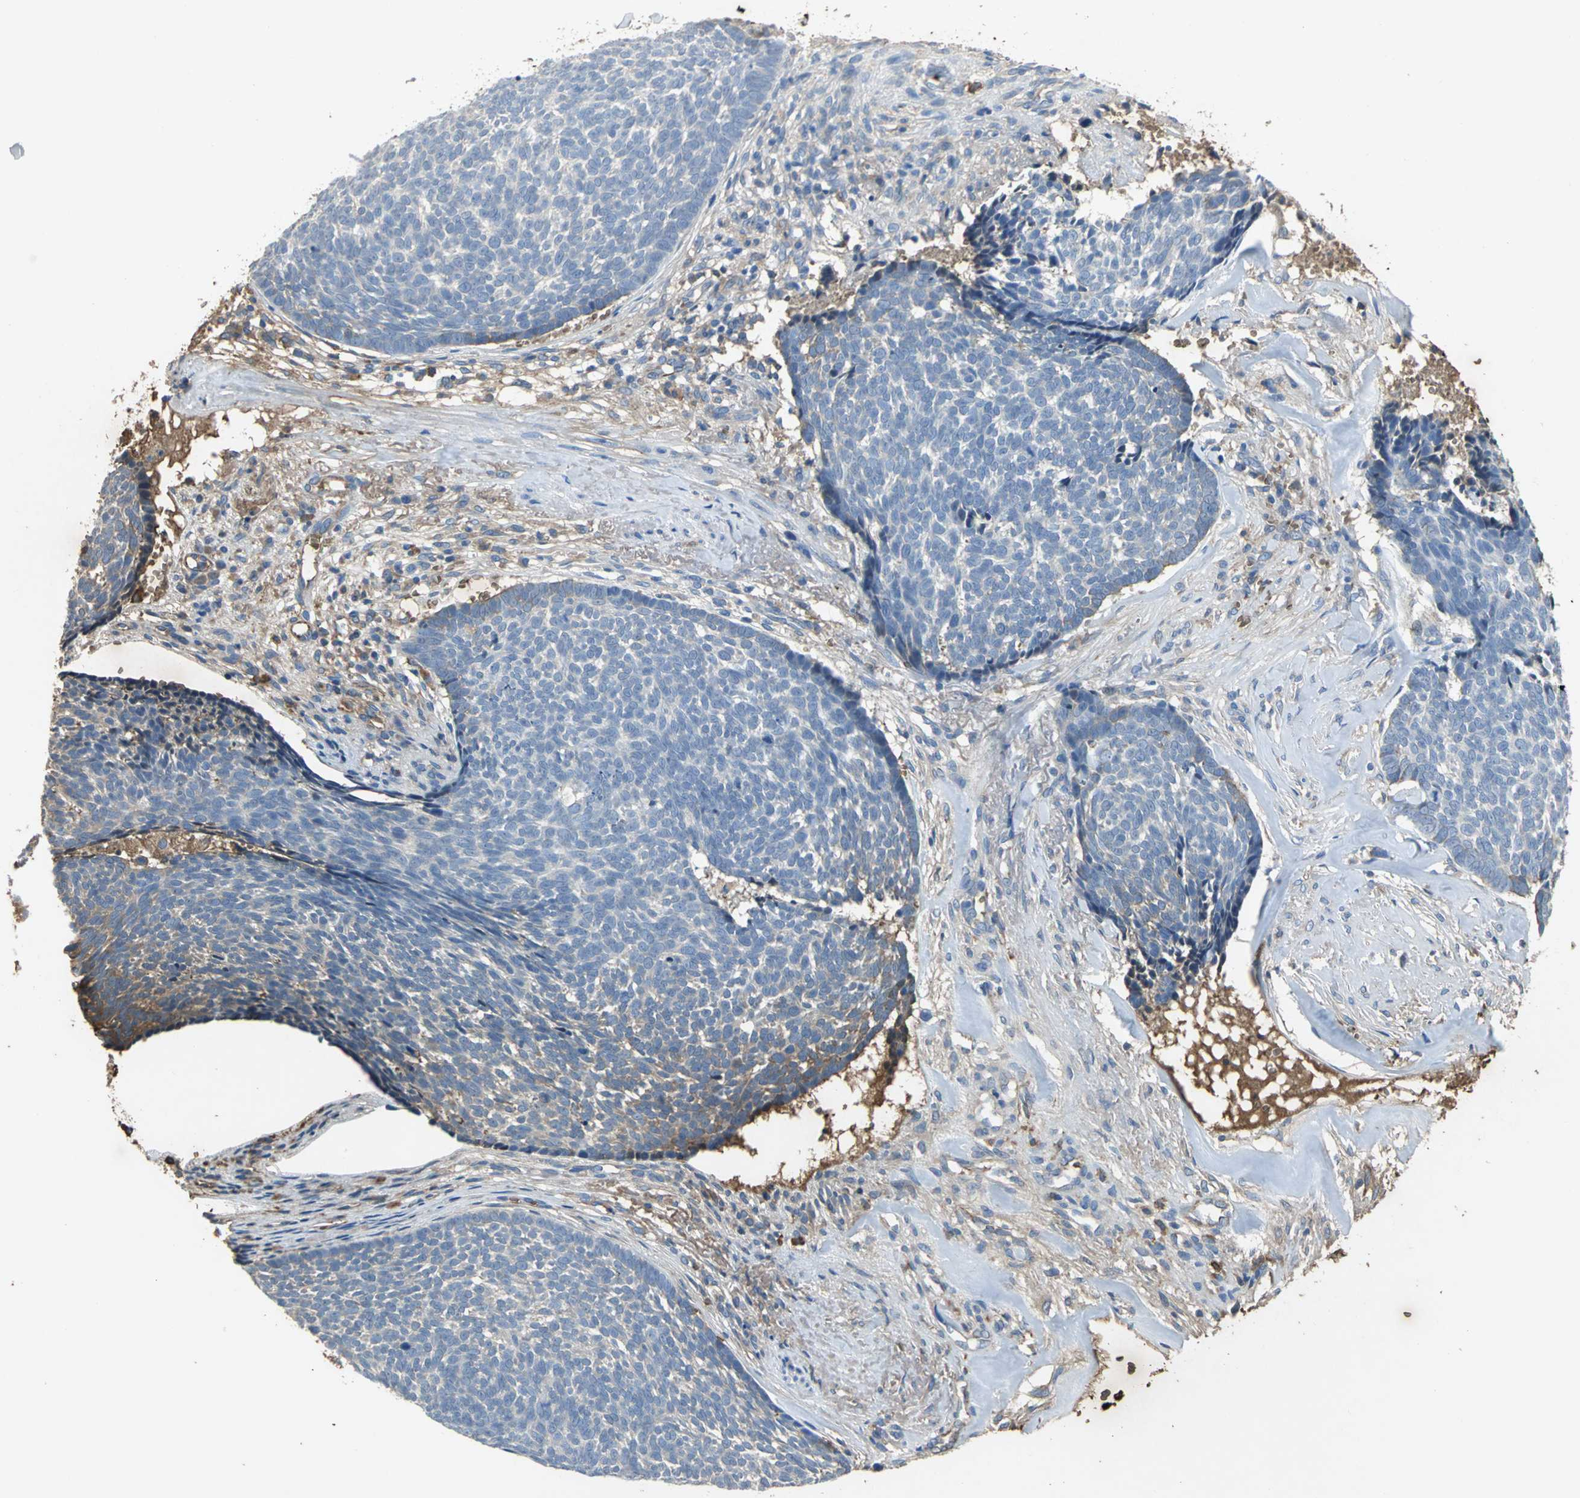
{"staining": {"intensity": "moderate", "quantity": "<25%", "location": "cytoplasmic/membranous"}, "tissue": "skin cancer", "cell_type": "Tumor cells", "image_type": "cancer", "snomed": [{"axis": "morphology", "description": "Basal cell carcinoma"}, {"axis": "topography", "description": "Skin"}], "caption": "Skin cancer (basal cell carcinoma) tissue reveals moderate cytoplasmic/membranous positivity in approximately <25% of tumor cells, visualized by immunohistochemistry. Nuclei are stained in blue.", "gene": "TREM1", "patient": {"sex": "male", "age": 84}}